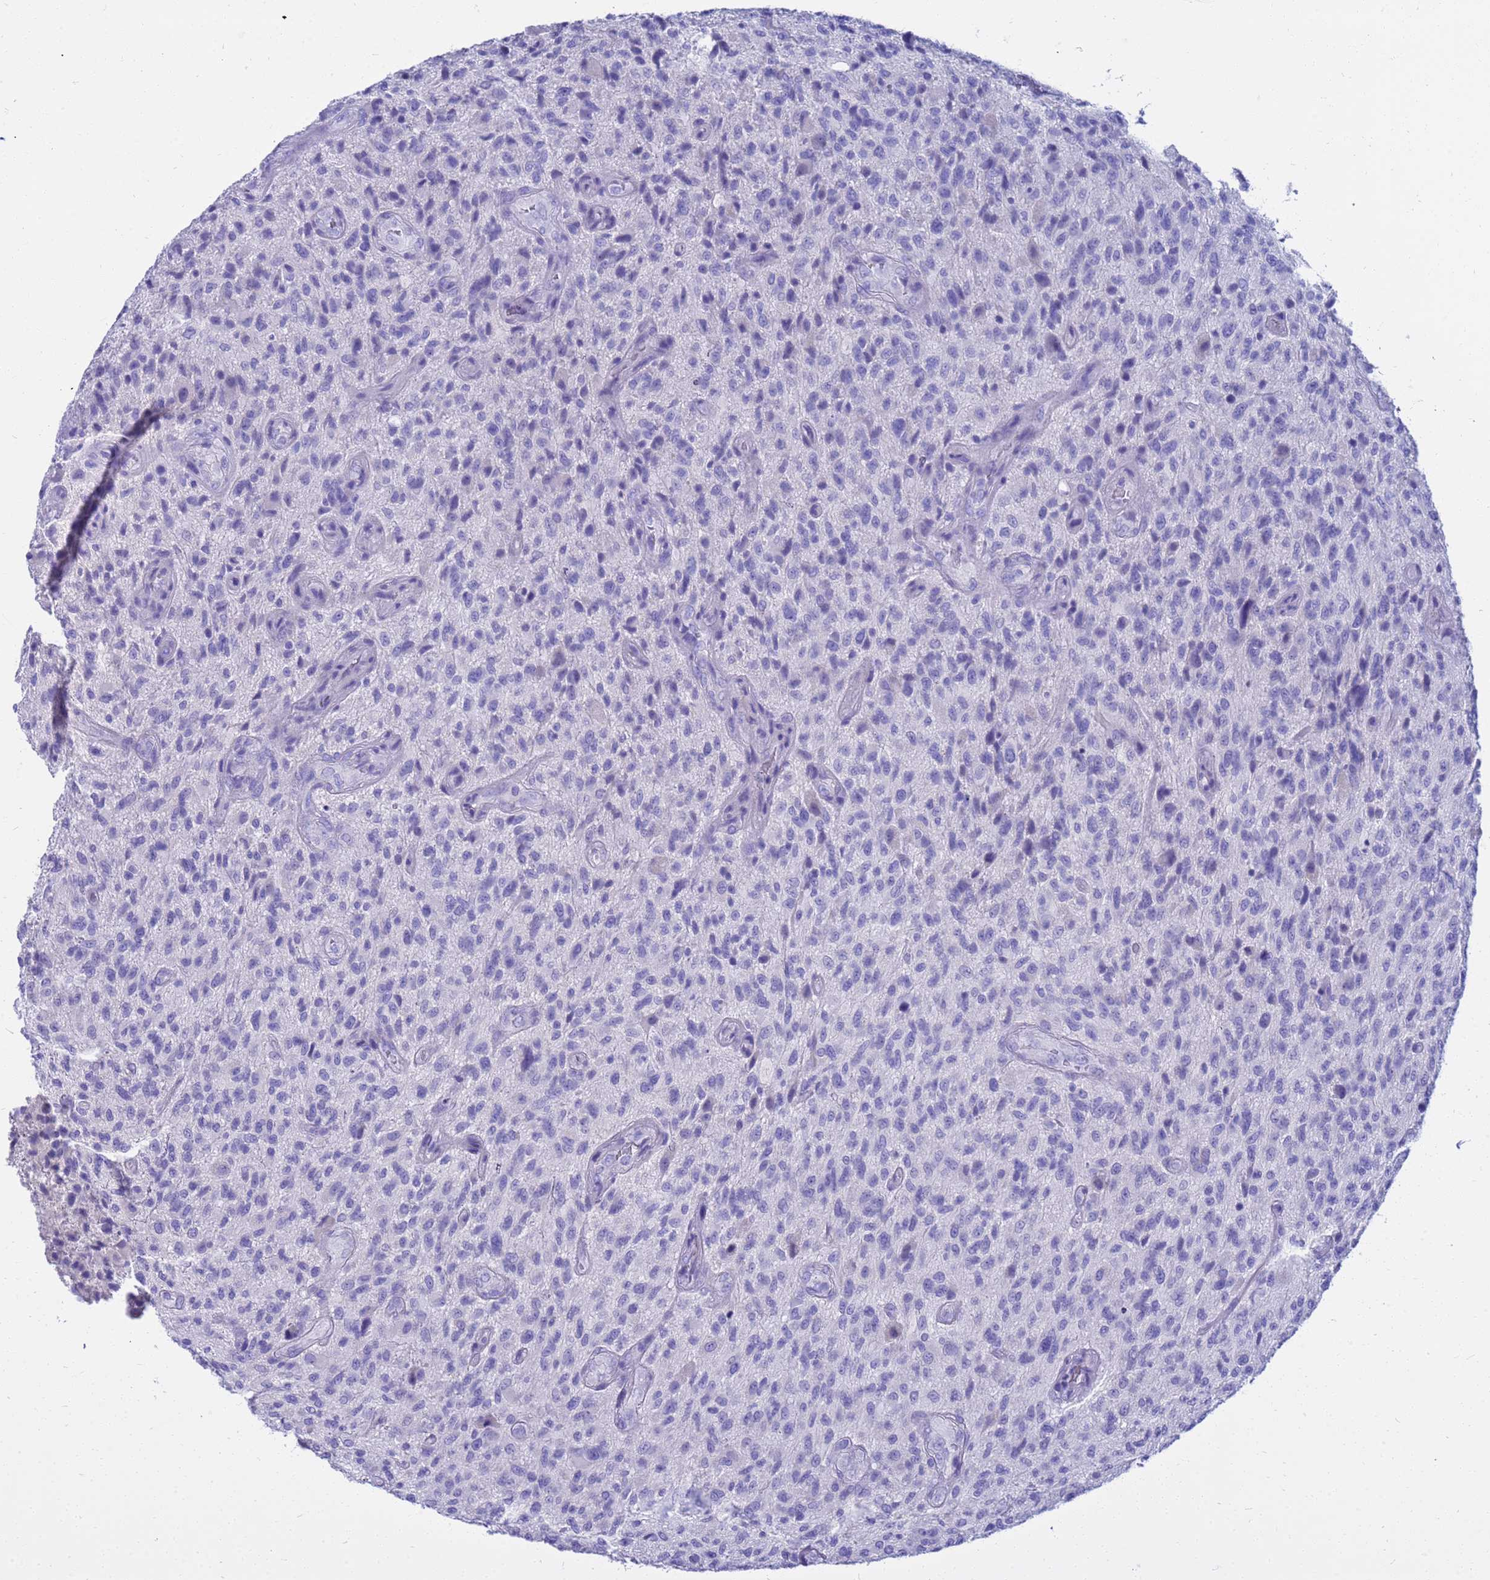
{"staining": {"intensity": "negative", "quantity": "none", "location": "none"}, "tissue": "glioma", "cell_type": "Tumor cells", "image_type": "cancer", "snomed": [{"axis": "morphology", "description": "Glioma, malignant, High grade"}, {"axis": "topography", "description": "Brain"}], "caption": "The image shows no staining of tumor cells in glioma.", "gene": "SYCN", "patient": {"sex": "male", "age": 47}}